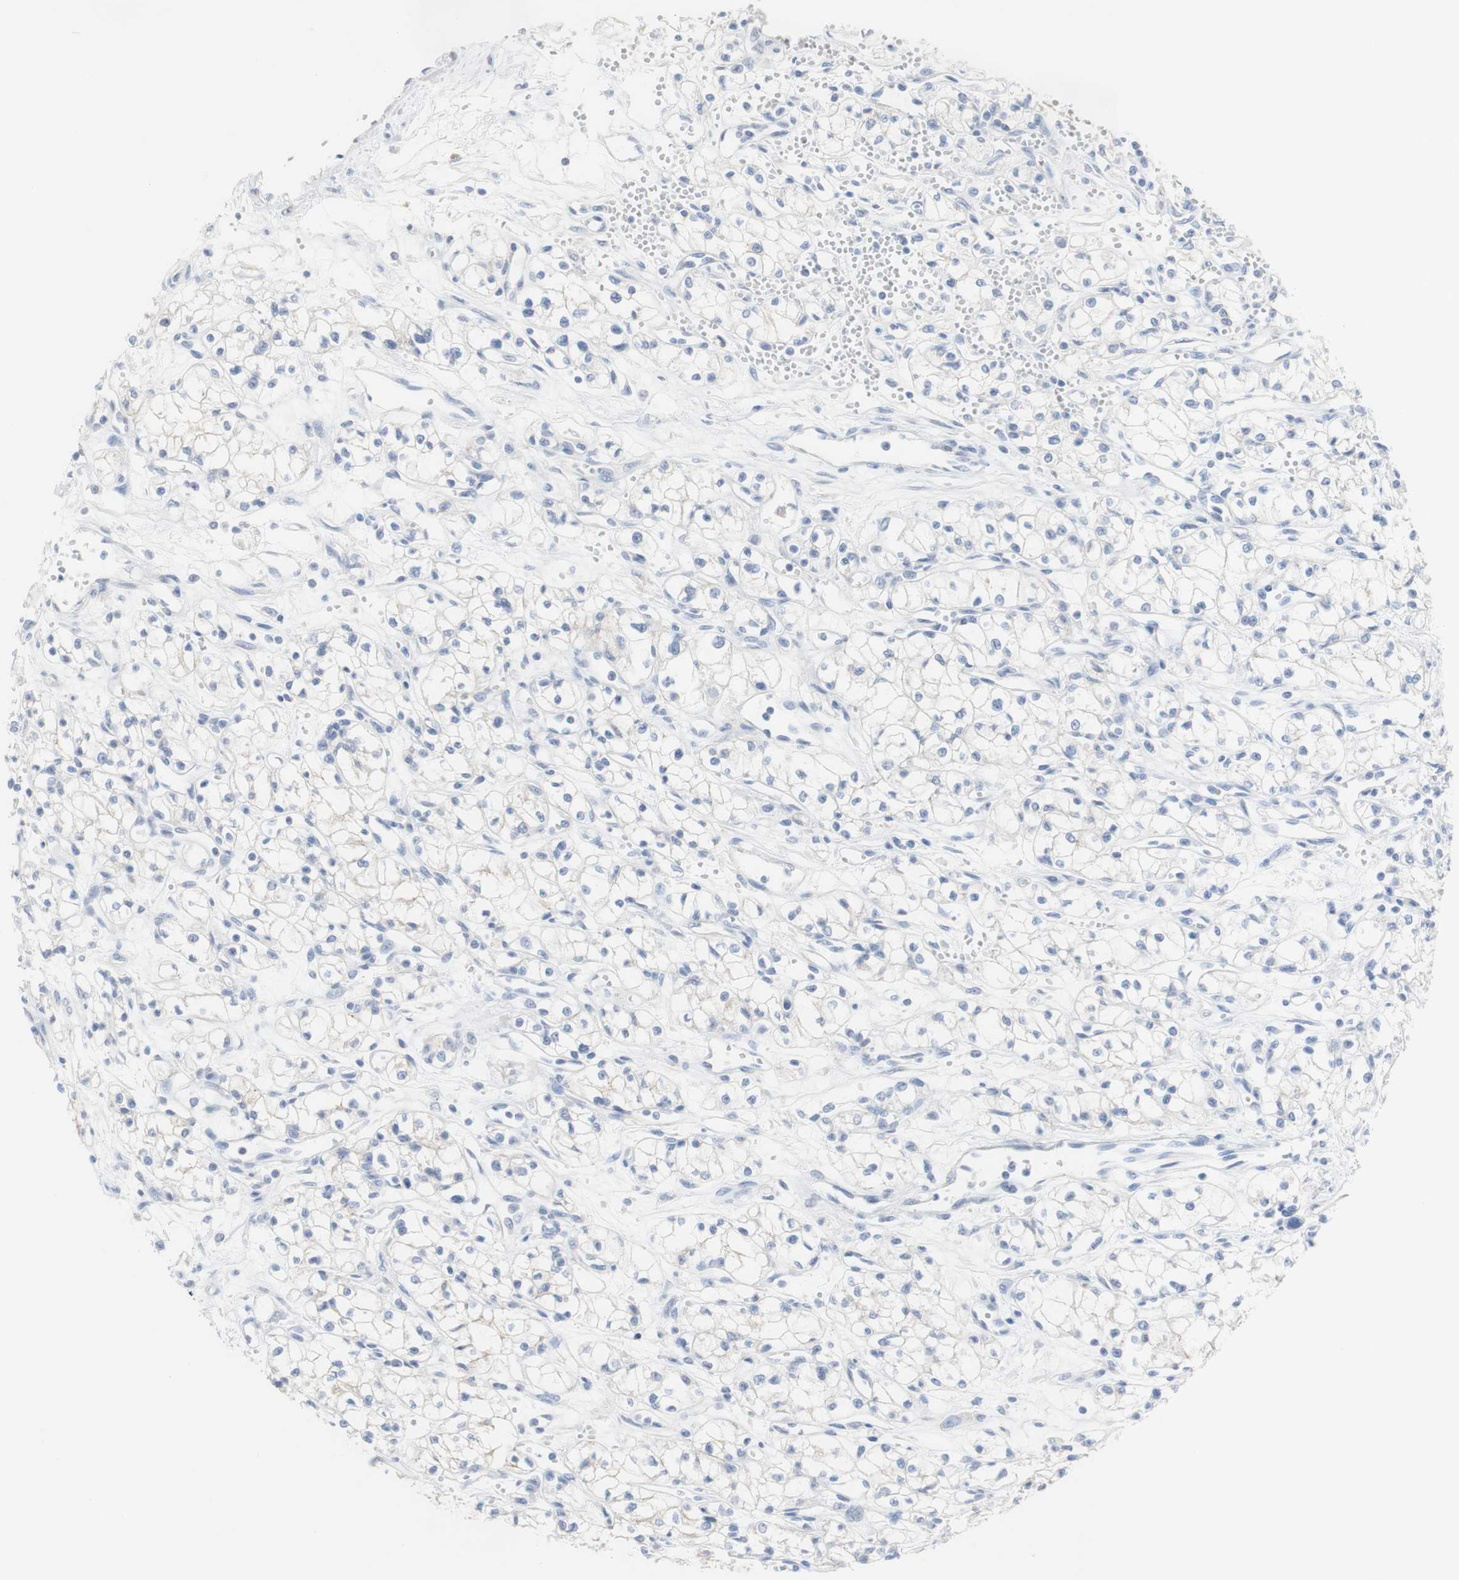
{"staining": {"intensity": "negative", "quantity": "none", "location": "none"}, "tissue": "renal cancer", "cell_type": "Tumor cells", "image_type": "cancer", "snomed": [{"axis": "morphology", "description": "Normal tissue, NOS"}, {"axis": "morphology", "description": "Adenocarcinoma, NOS"}, {"axis": "topography", "description": "Kidney"}], "caption": "Tumor cells are negative for brown protein staining in adenocarcinoma (renal). The staining is performed using DAB (3,3'-diaminobenzidine) brown chromogen with nuclei counter-stained in using hematoxylin.", "gene": "DSC2", "patient": {"sex": "male", "age": 59}}